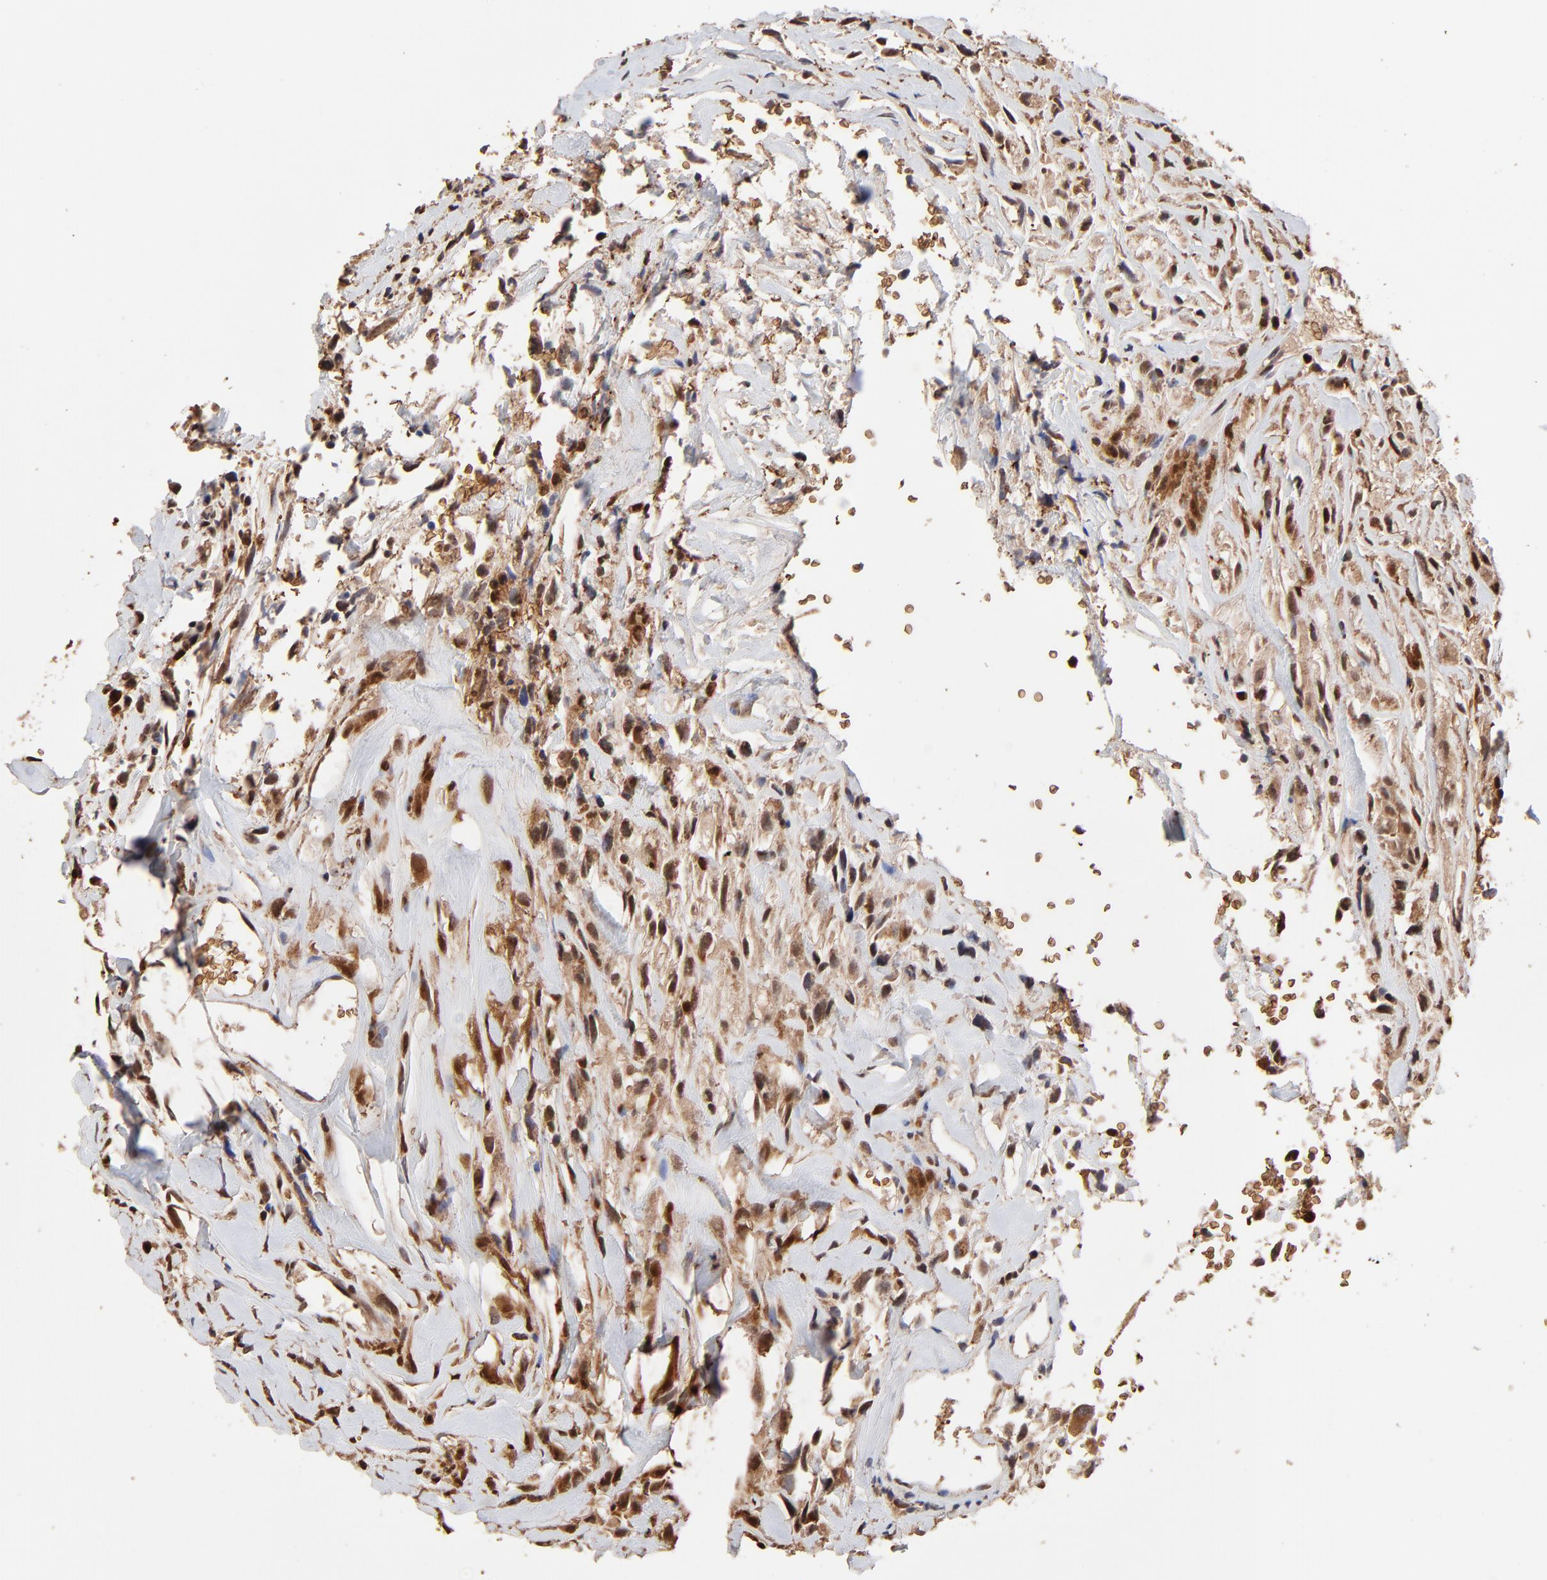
{"staining": {"intensity": "weak", "quantity": "25%-75%", "location": "nuclear"}, "tissue": "glioma", "cell_type": "Tumor cells", "image_type": "cancer", "snomed": [{"axis": "morphology", "description": "Glioma, malignant, High grade"}, {"axis": "topography", "description": "Brain"}], "caption": "A histopathology image of glioma stained for a protein shows weak nuclear brown staining in tumor cells.", "gene": "CASP1", "patient": {"sex": "male", "age": 48}}